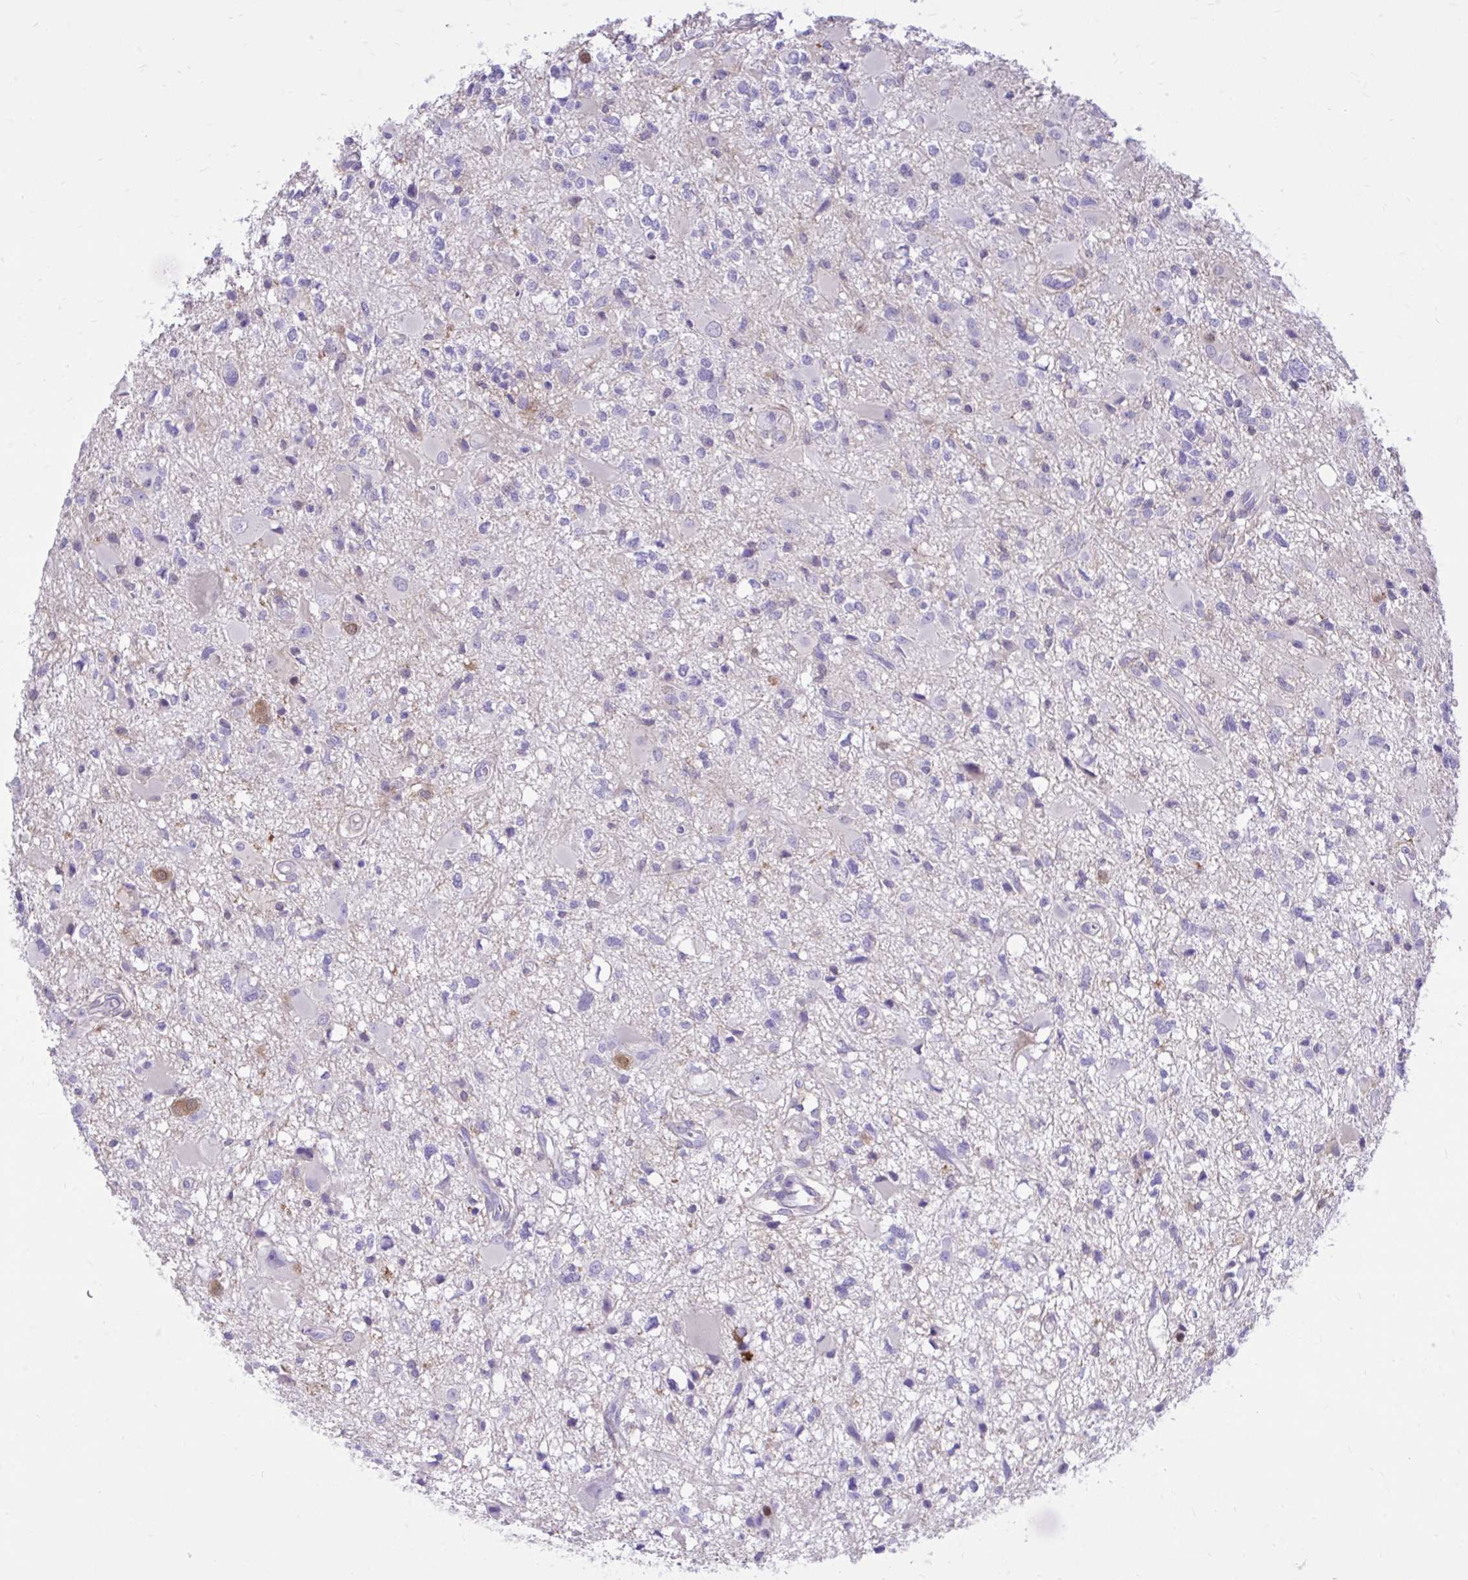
{"staining": {"intensity": "negative", "quantity": "none", "location": "none"}, "tissue": "glioma", "cell_type": "Tumor cells", "image_type": "cancer", "snomed": [{"axis": "morphology", "description": "Glioma, malignant, High grade"}, {"axis": "topography", "description": "Brain"}], "caption": "An immunohistochemistry micrograph of glioma is shown. There is no staining in tumor cells of glioma.", "gene": "TLR7", "patient": {"sex": "male", "age": 54}}